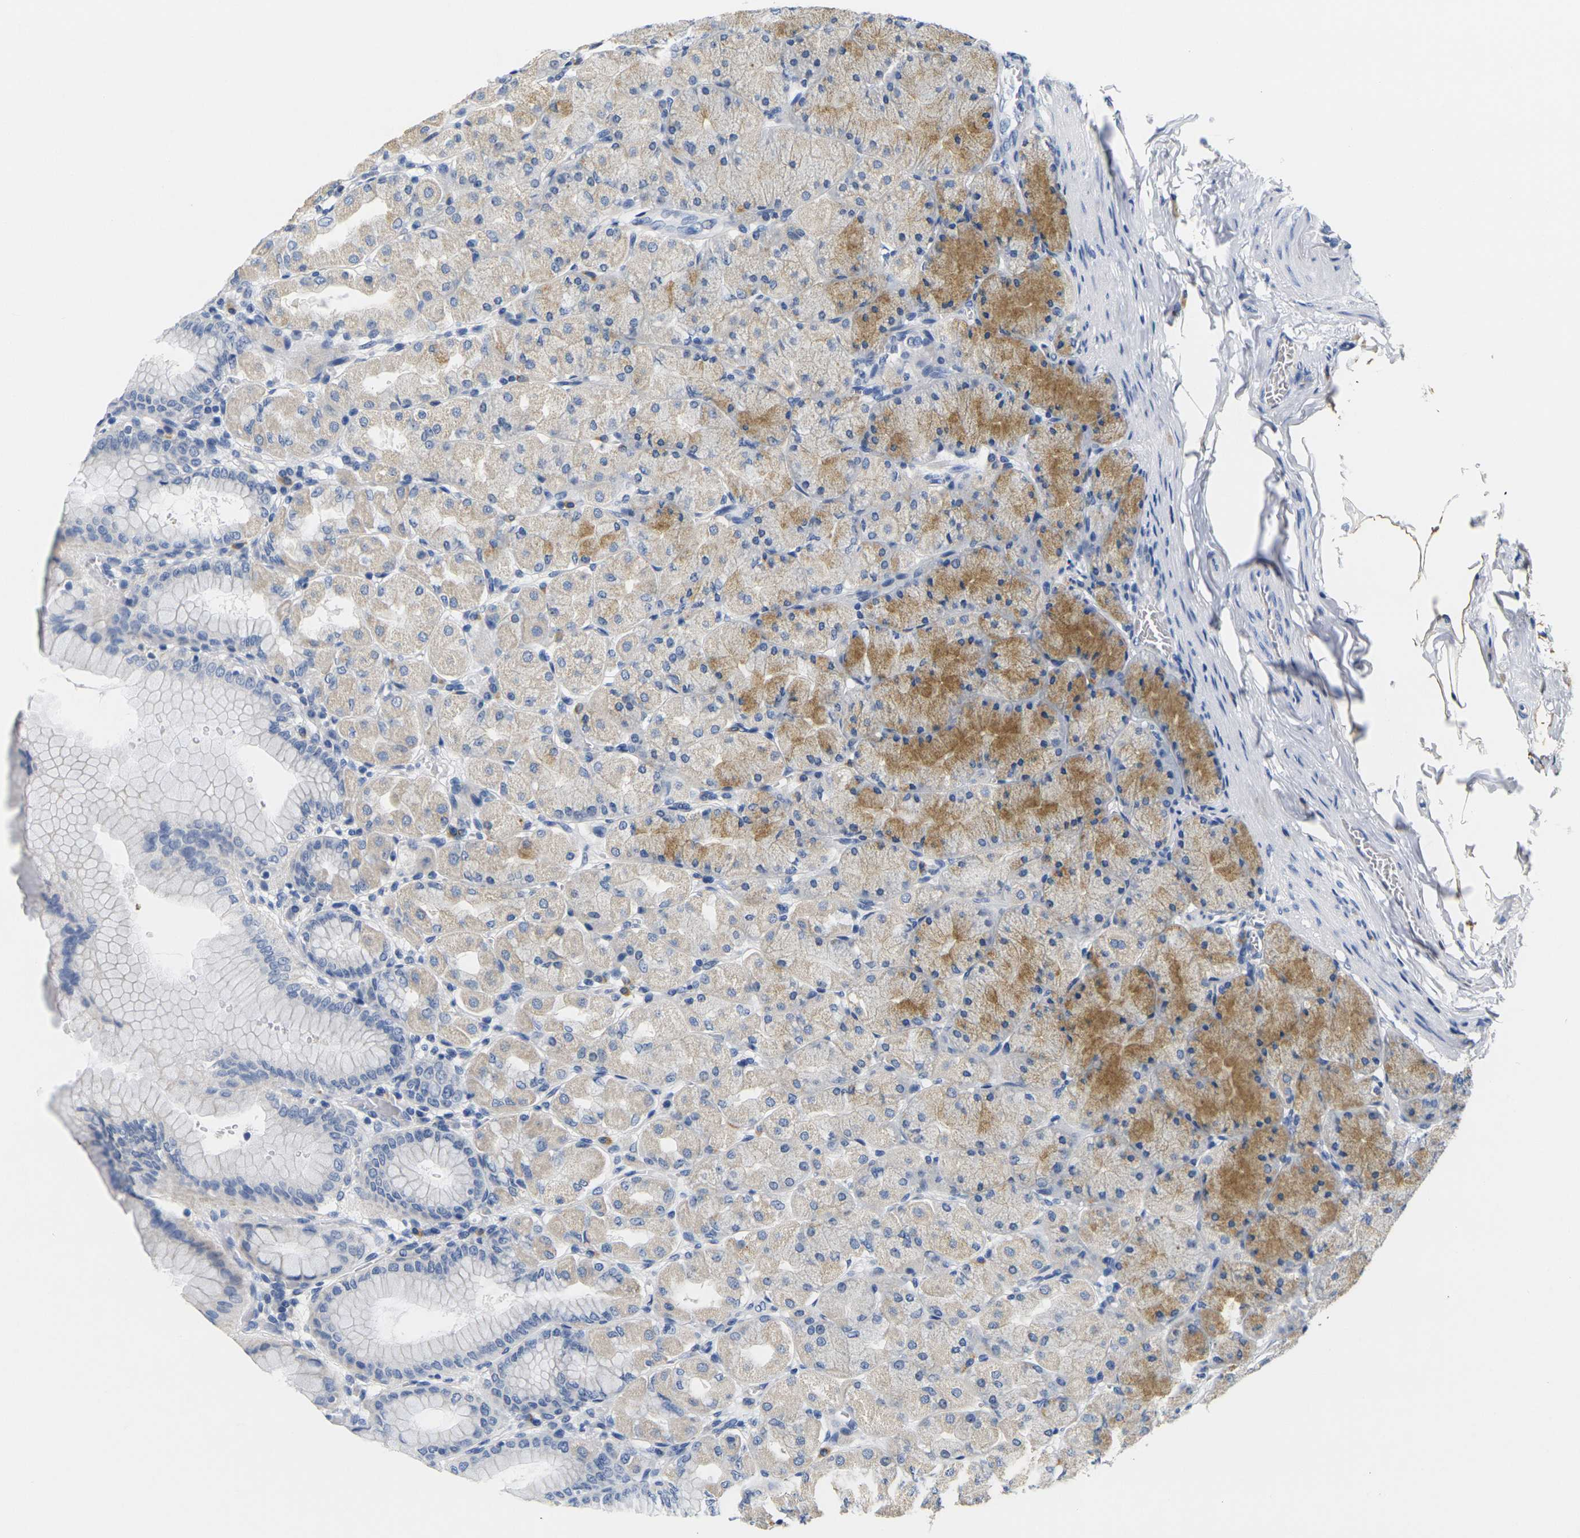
{"staining": {"intensity": "moderate", "quantity": "25%-75%", "location": "cytoplasmic/membranous"}, "tissue": "stomach", "cell_type": "Glandular cells", "image_type": "normal", "snomed": [{"axis": "morphology", "description": "Normal tissue, NOS"}, {"axis": "topography", "description": "Stomach, upper"}], "caption": "Immunohistochemical staining of benign stomach displays medium levels of moderate cytoplasmic/membranous positivity in approximately 25%-75% of glandular cells.", "gene": "NOCT", "patient": {"sex": "female", "age": 56}}